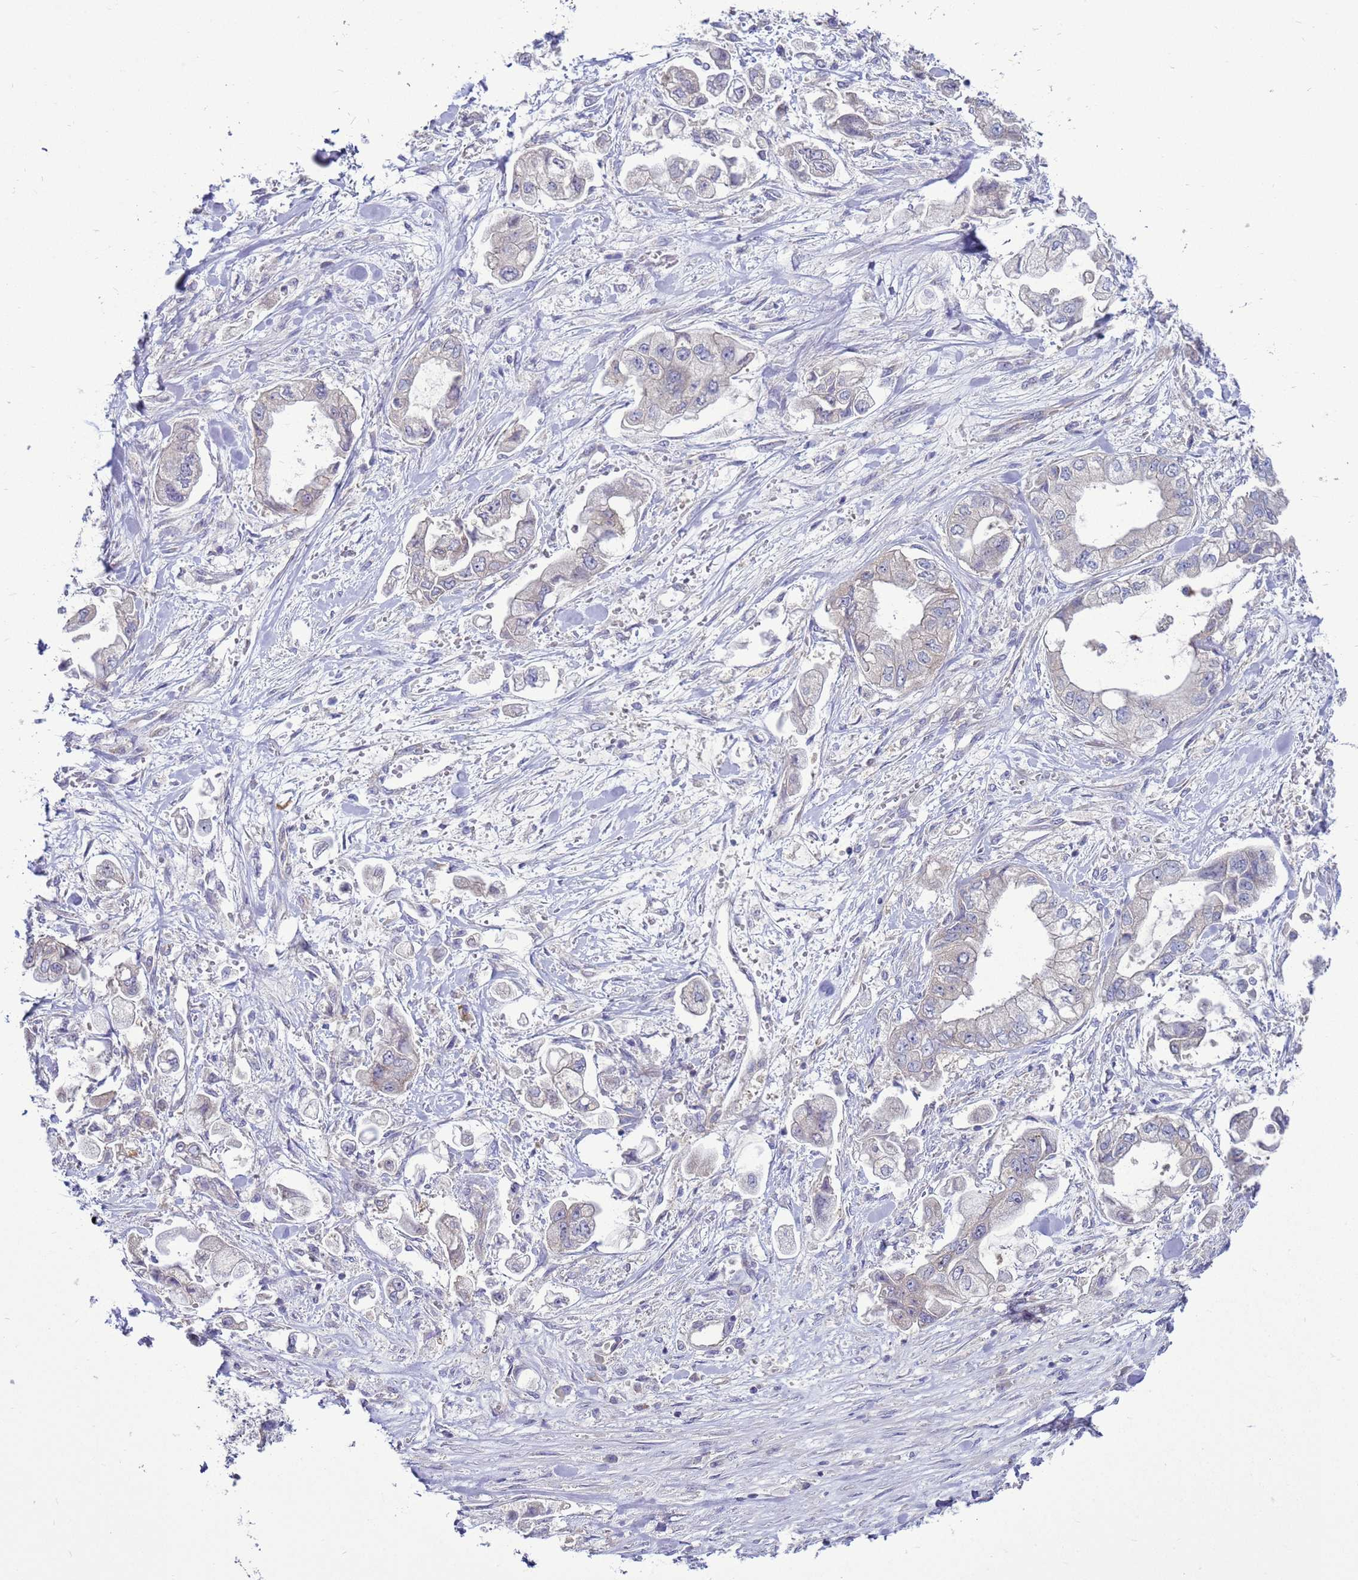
{"staining": {"intensity": "negative", "quantity": "none", "location": "none"}, "tissue": "stomach cancer", "cell_type": "Tumor cells", "image_type": "cancer", "snomed": [{"axis": "morphology", "description": "Adenocarcinoma, NOS"}, {"axis": "topography", "description": "Stomach"}], "caption": "DAB immunohistochemical staining of human stomach adenocarcinoma exhibits no significant staining in tumor cells.", "gene": "MON1B", "patient": {"sex": "male", "age": 62}}